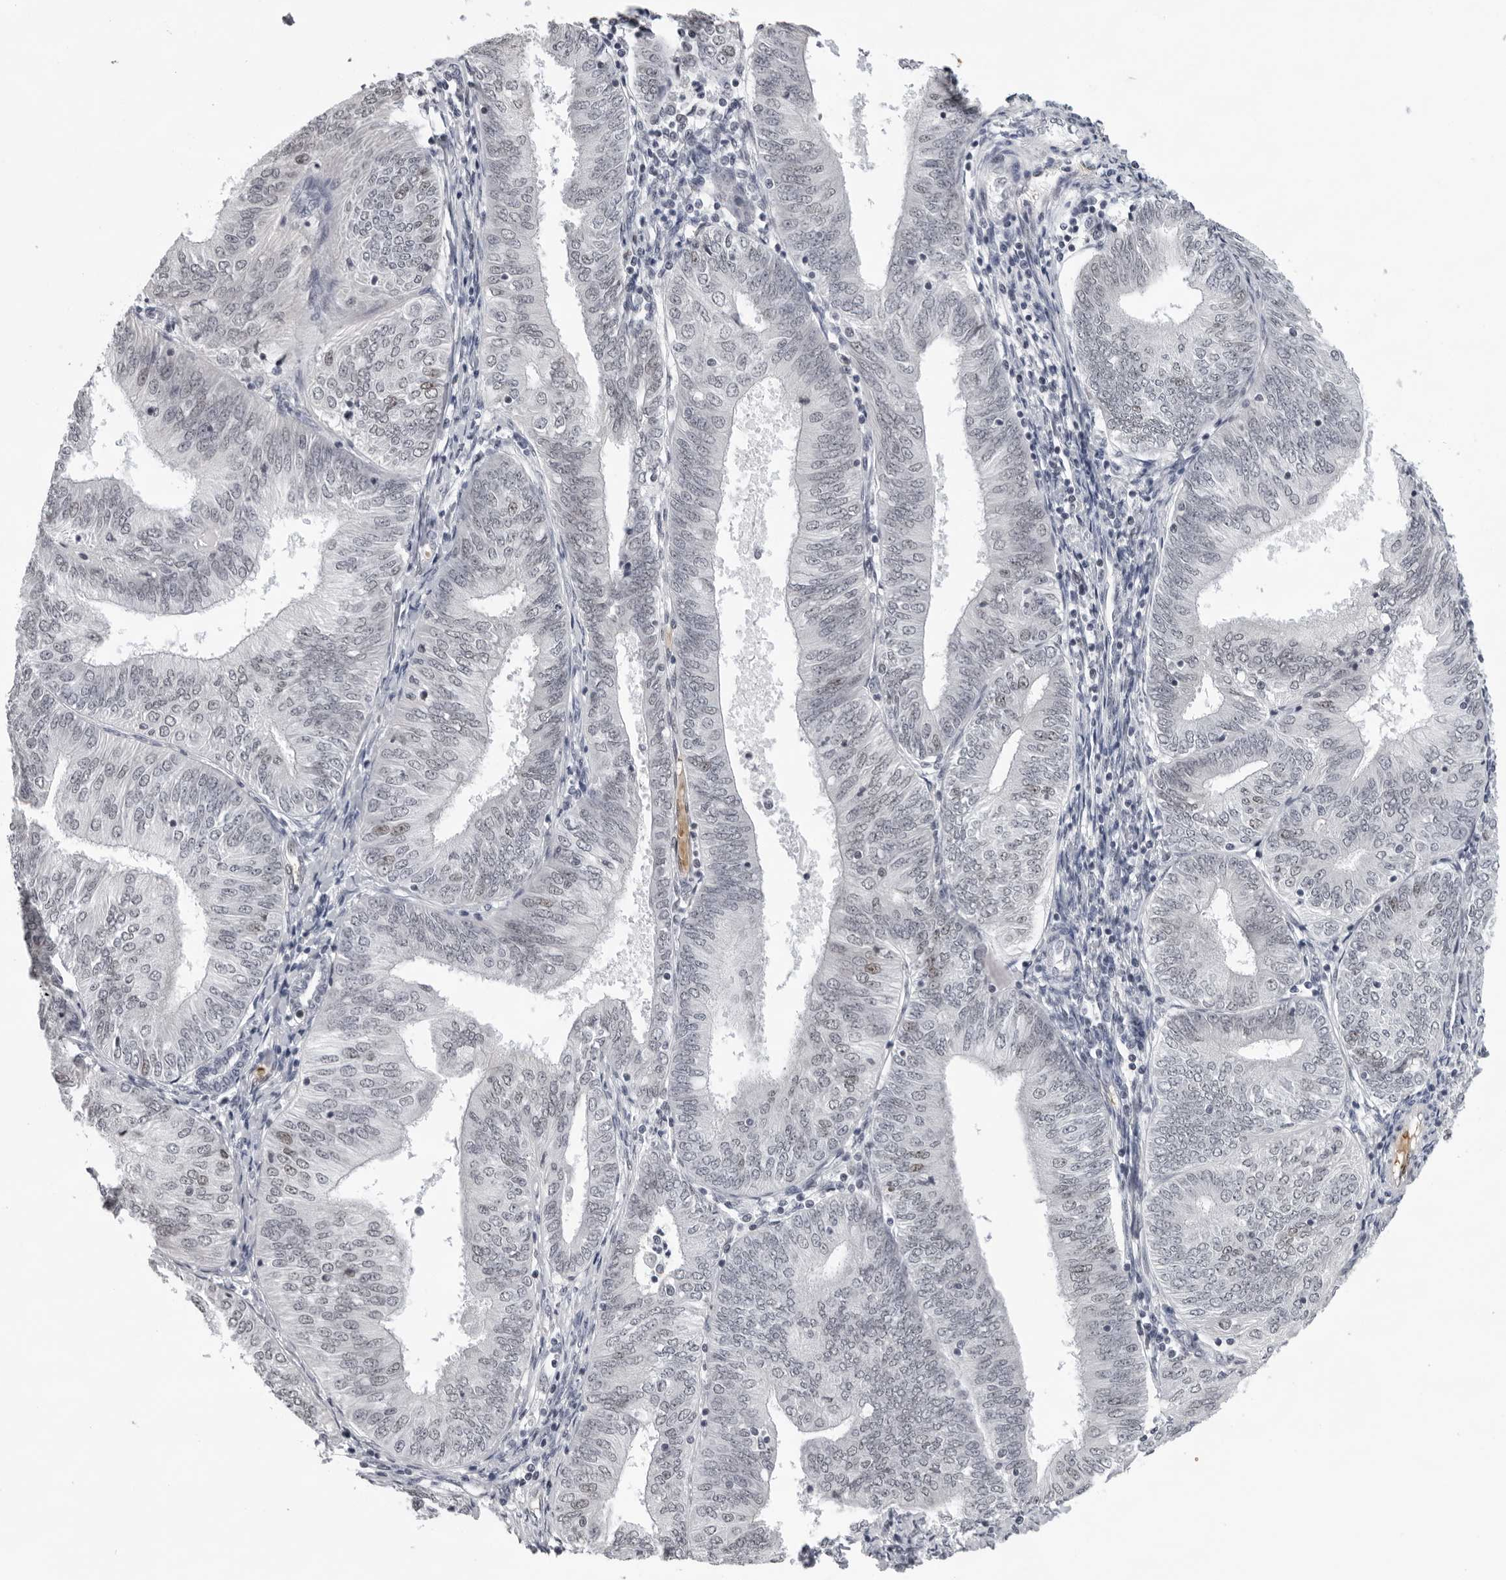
{"staining": {"intensity": "weak", "quantity": "<25%", "location": "nuclear"}, "tissue": "endometrial cancer", "cell_type": "Tumor cells", "image_type": "cancer", "snomed": [{"axis": "morphology", "description": "Adenocarcinoma, NOS"}, {"axis": "topography", "description": "Endometrium"}], "caption": "Immunohistochemical staining of human adenocarcinoma (endometrial) exhibits no significant staining in tumor cells. The staining is performed using DAB brown chromogen with nuclei counter-stained in using hematoxylin.", "gene": "USP1", "patient": {"sex": "female", "age": 58}}